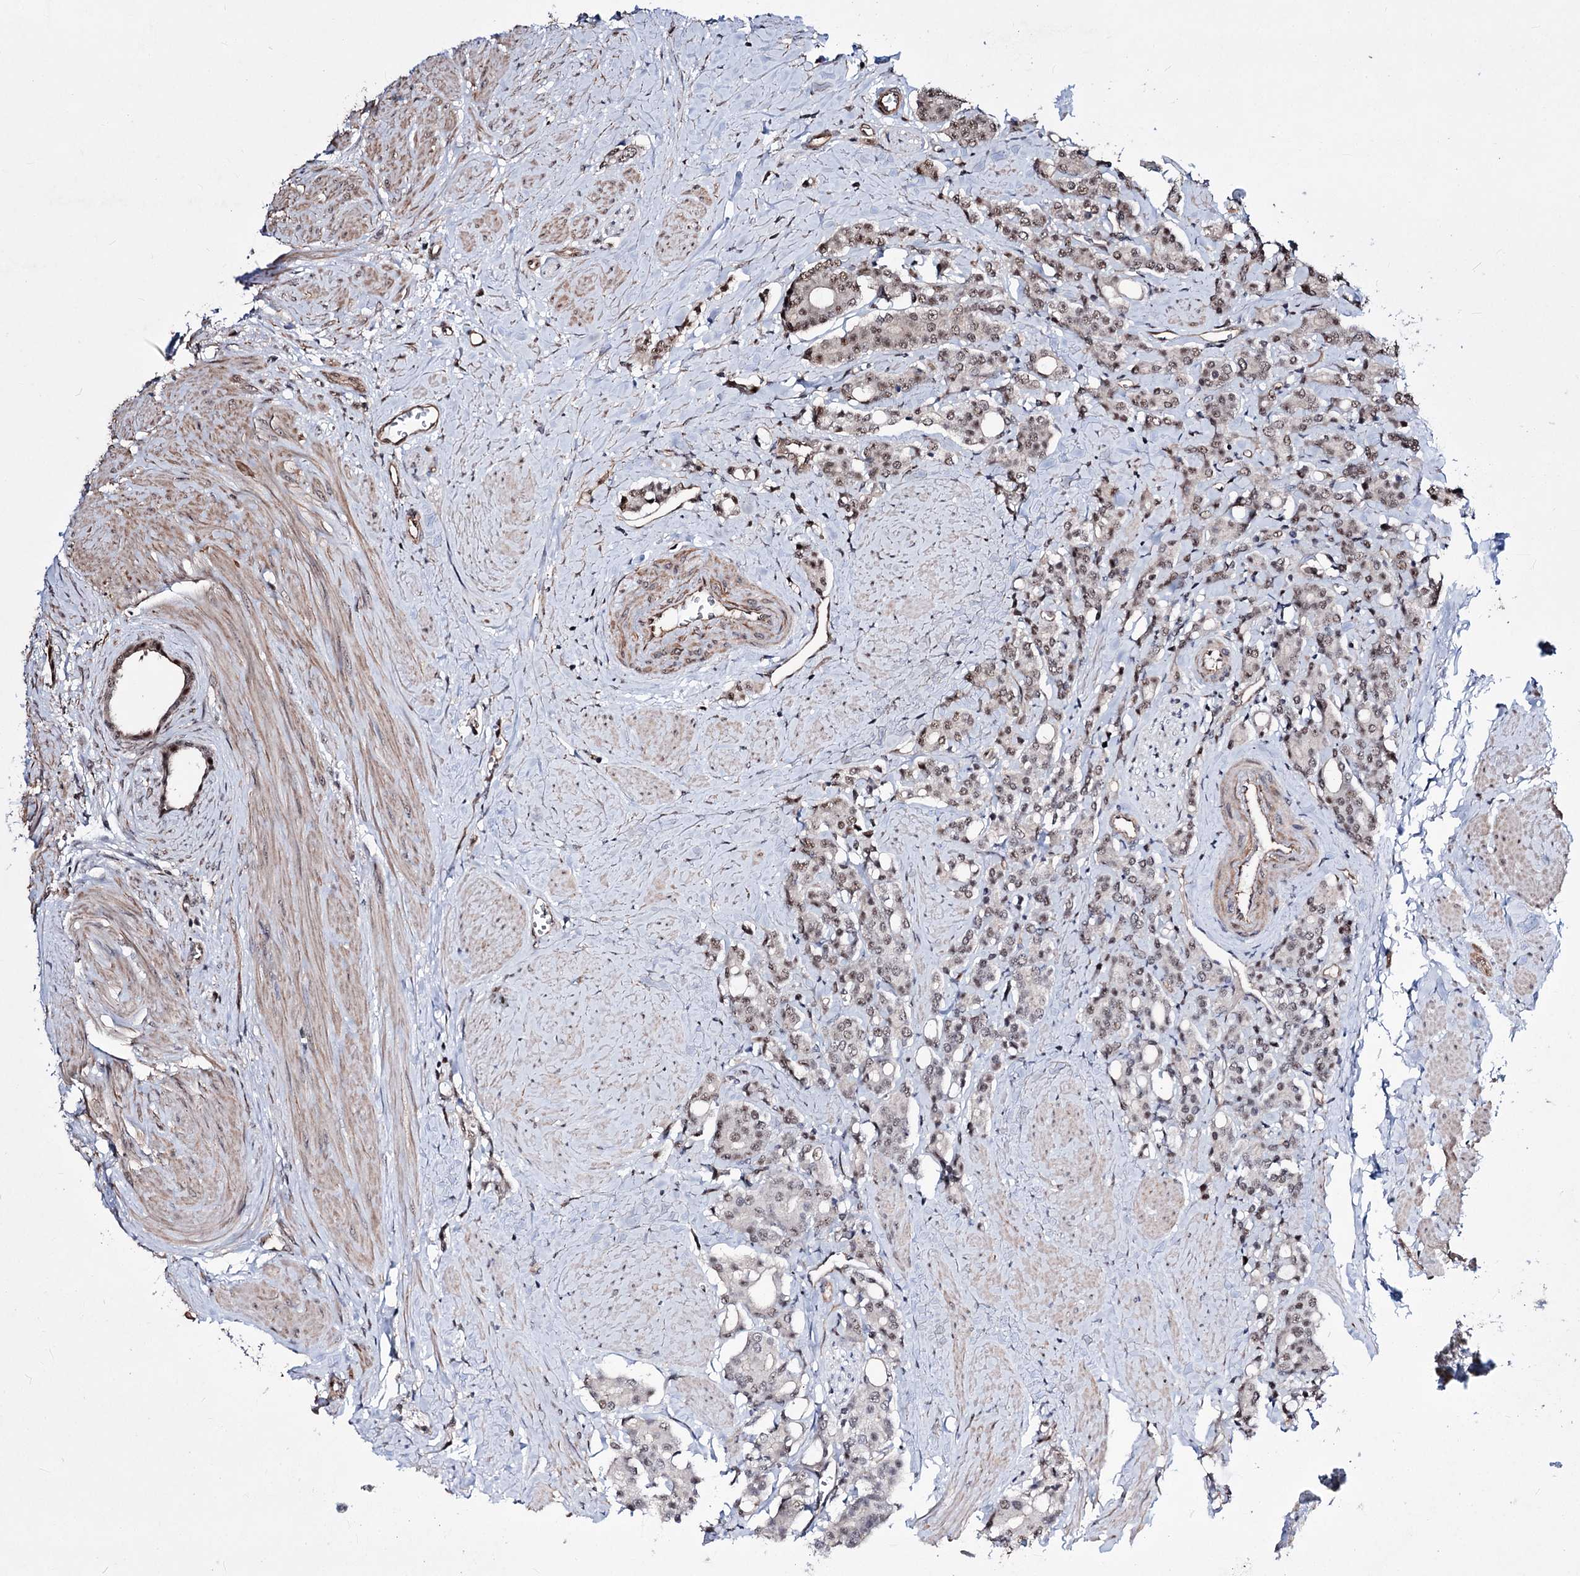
{"staining": {"intensity": "weak", "quantity": "<25%", "location": "nuclear"}, "tissue": "prostate cancer", "cell_type": "Tumor cells", "image_type": "cancer", "snomed": [{"axis": "morphology", "description": "Adenocarcinoma, High grade"}, {"axis": "topography", "description": "Prostate"}], "caption": "Prostate cancer was stained to show a protein in brown. There is no significant staining in tumor cells.", "gene": "CHMP7", "patient": {"sex": "male", "age": 62}}